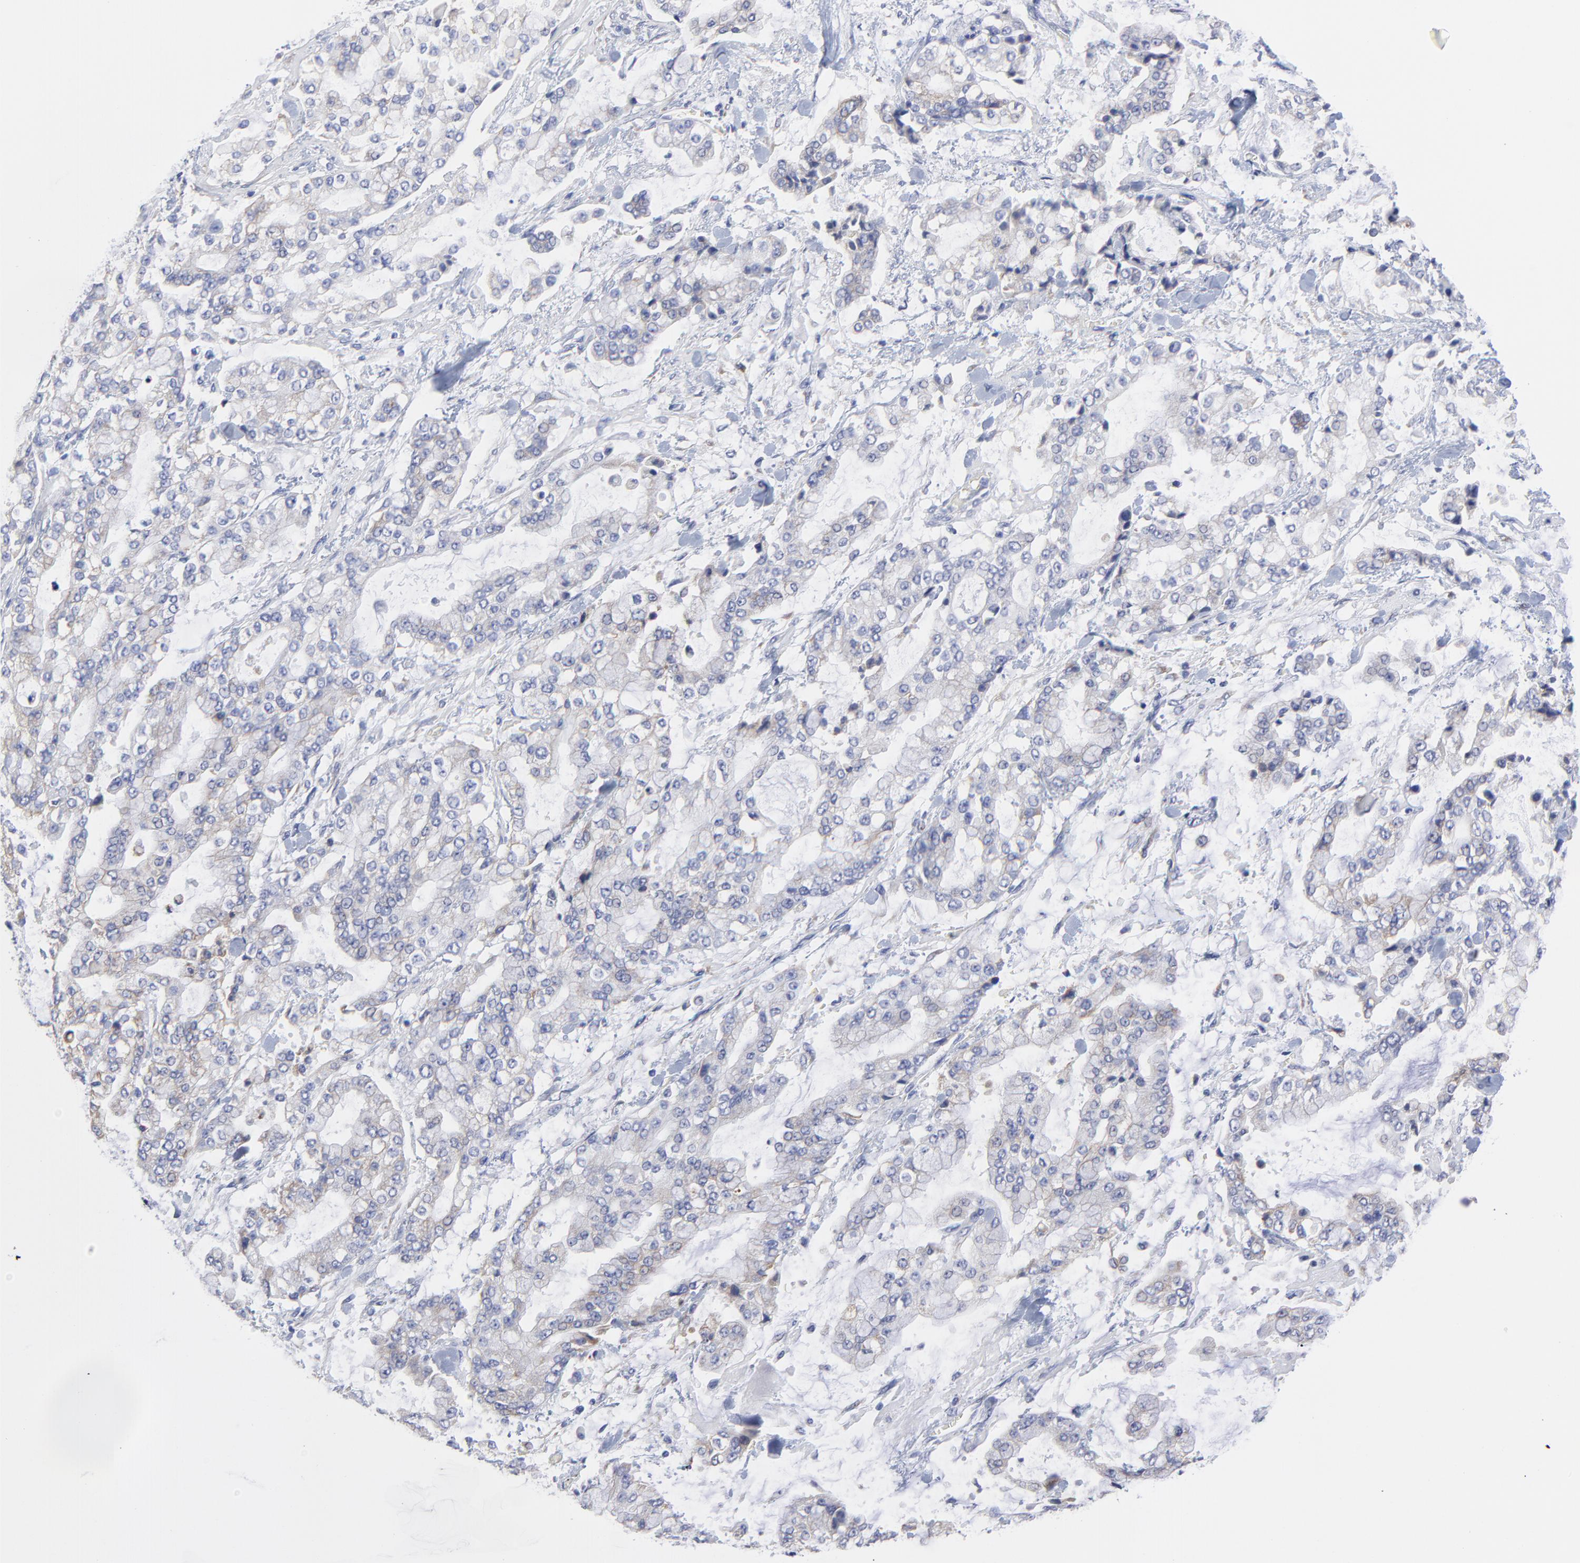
{"staining": {"intensity": "negative", "quantity": "none", "location": "none"}, "tissue": "stomach cancer", "cell_type": "Tumor cells", "image_type": "cancer", "snomed": [{"axis": "morphology", "description": "Normal tissue, NOS"}, {"axis": "morphology", "description": "Adenocarcinoma, NOS"}, {"axis": "topography", "description": "Stomach, upper"}, {"axis": "topography", "description": "Stomach"}], "caption": "Protein analysis of stomach cancer exhibits no significant positivity in tumor cells. (DAB immunohistochemistry (IHC) visualized using brightfield microscopy, high magnification).", "gene": "DUSP9", "patient": {"sex": "male", "age": 76}}